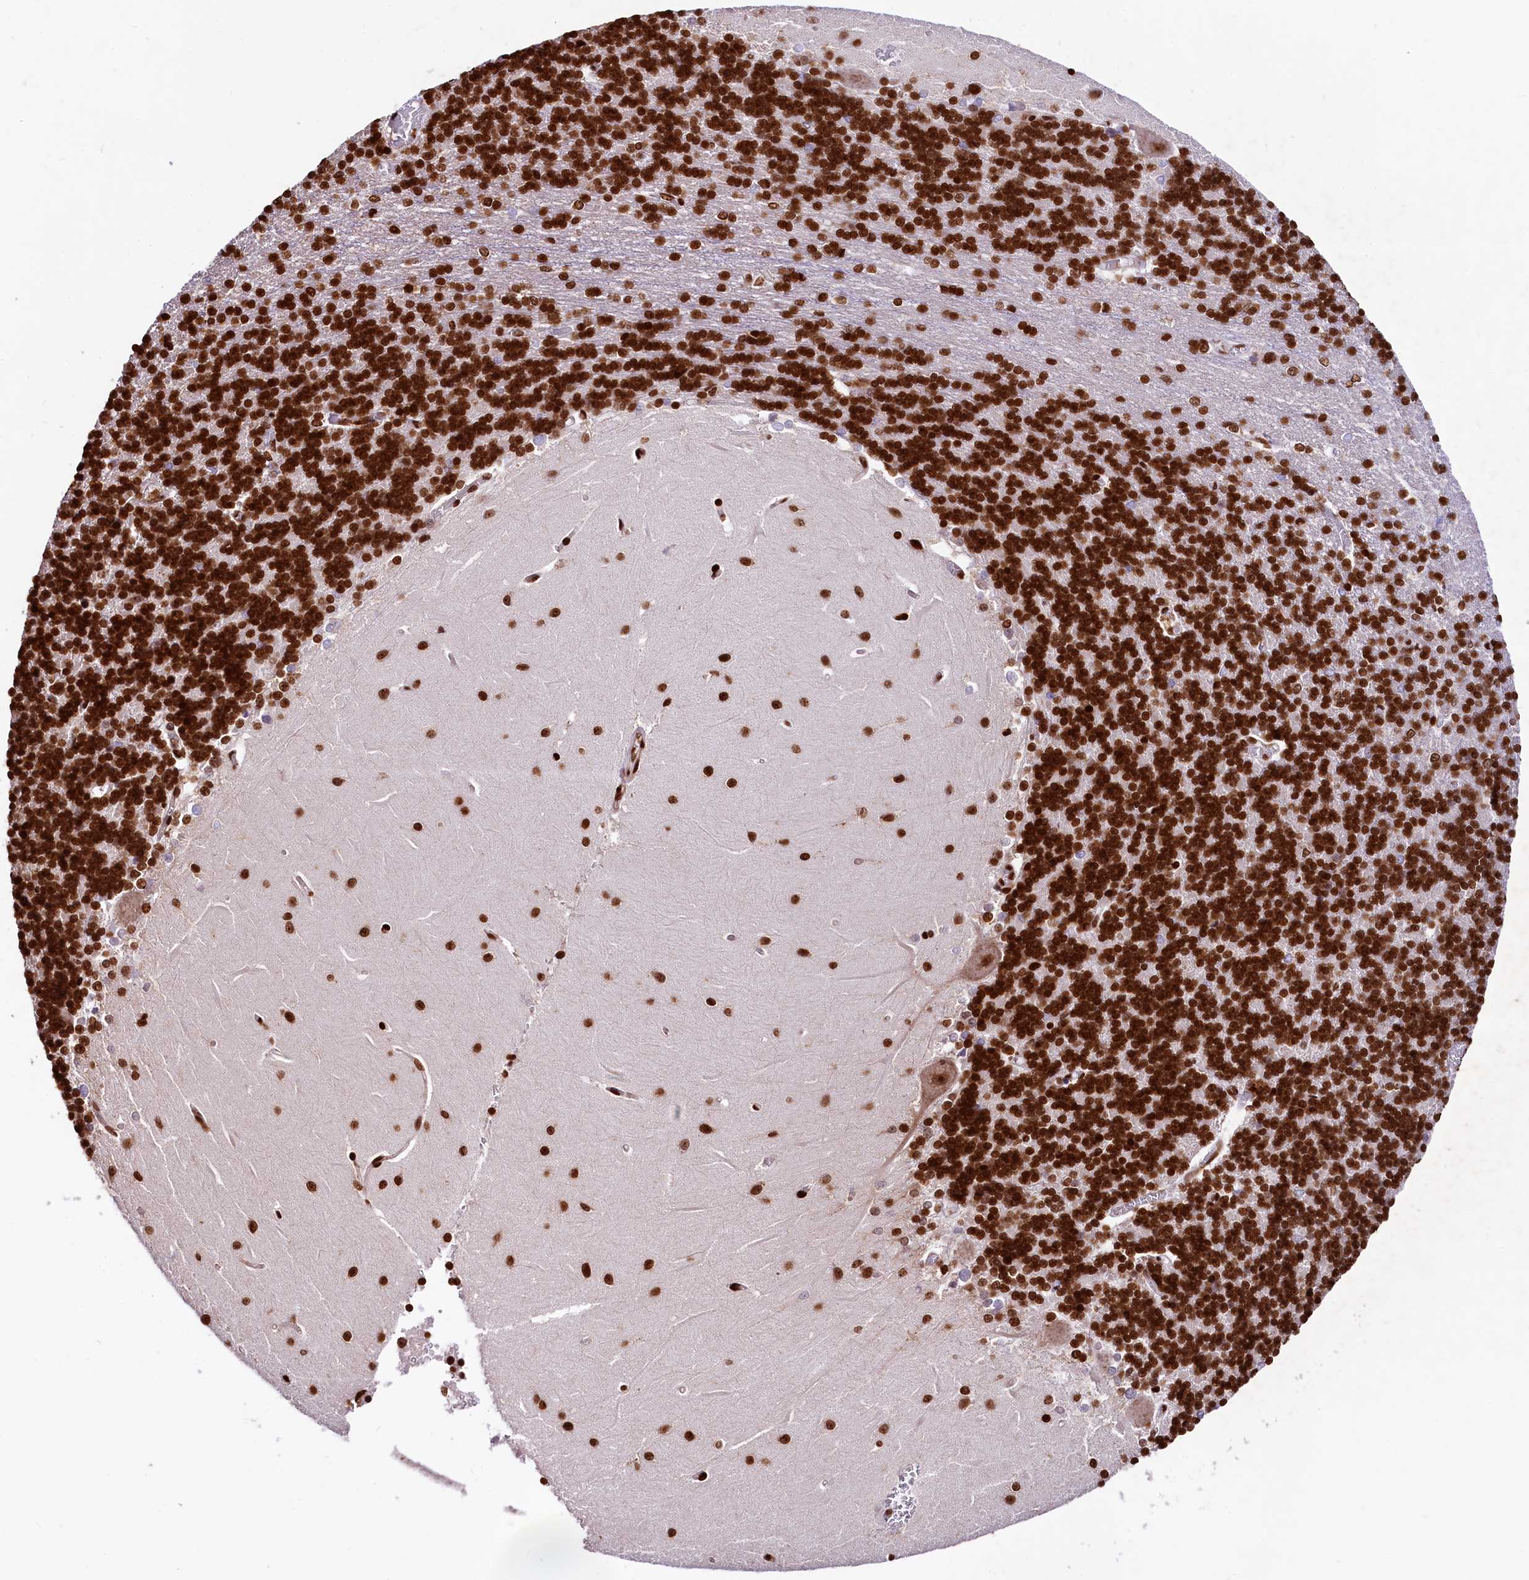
{"staining": {"intensity": "strong", "quantity": "25%-75%", "location": "nuclear"}, "tissue": "cerebellum", "cell_type": "Cells in granular layer", "image_type": "normal", "snomed": [{"axis": "morphology", "description": "Normal tissue, NOS"}, {"axis": "topography", "description": "Cerebellum"}], "caption": "Cells in granular layer exhibit high levels of strong nuclear expression in about 25%-75% of cells in normal cerebellum.", "gene": "PDS5B", "patient": {"sex": "male", "age": 37}}